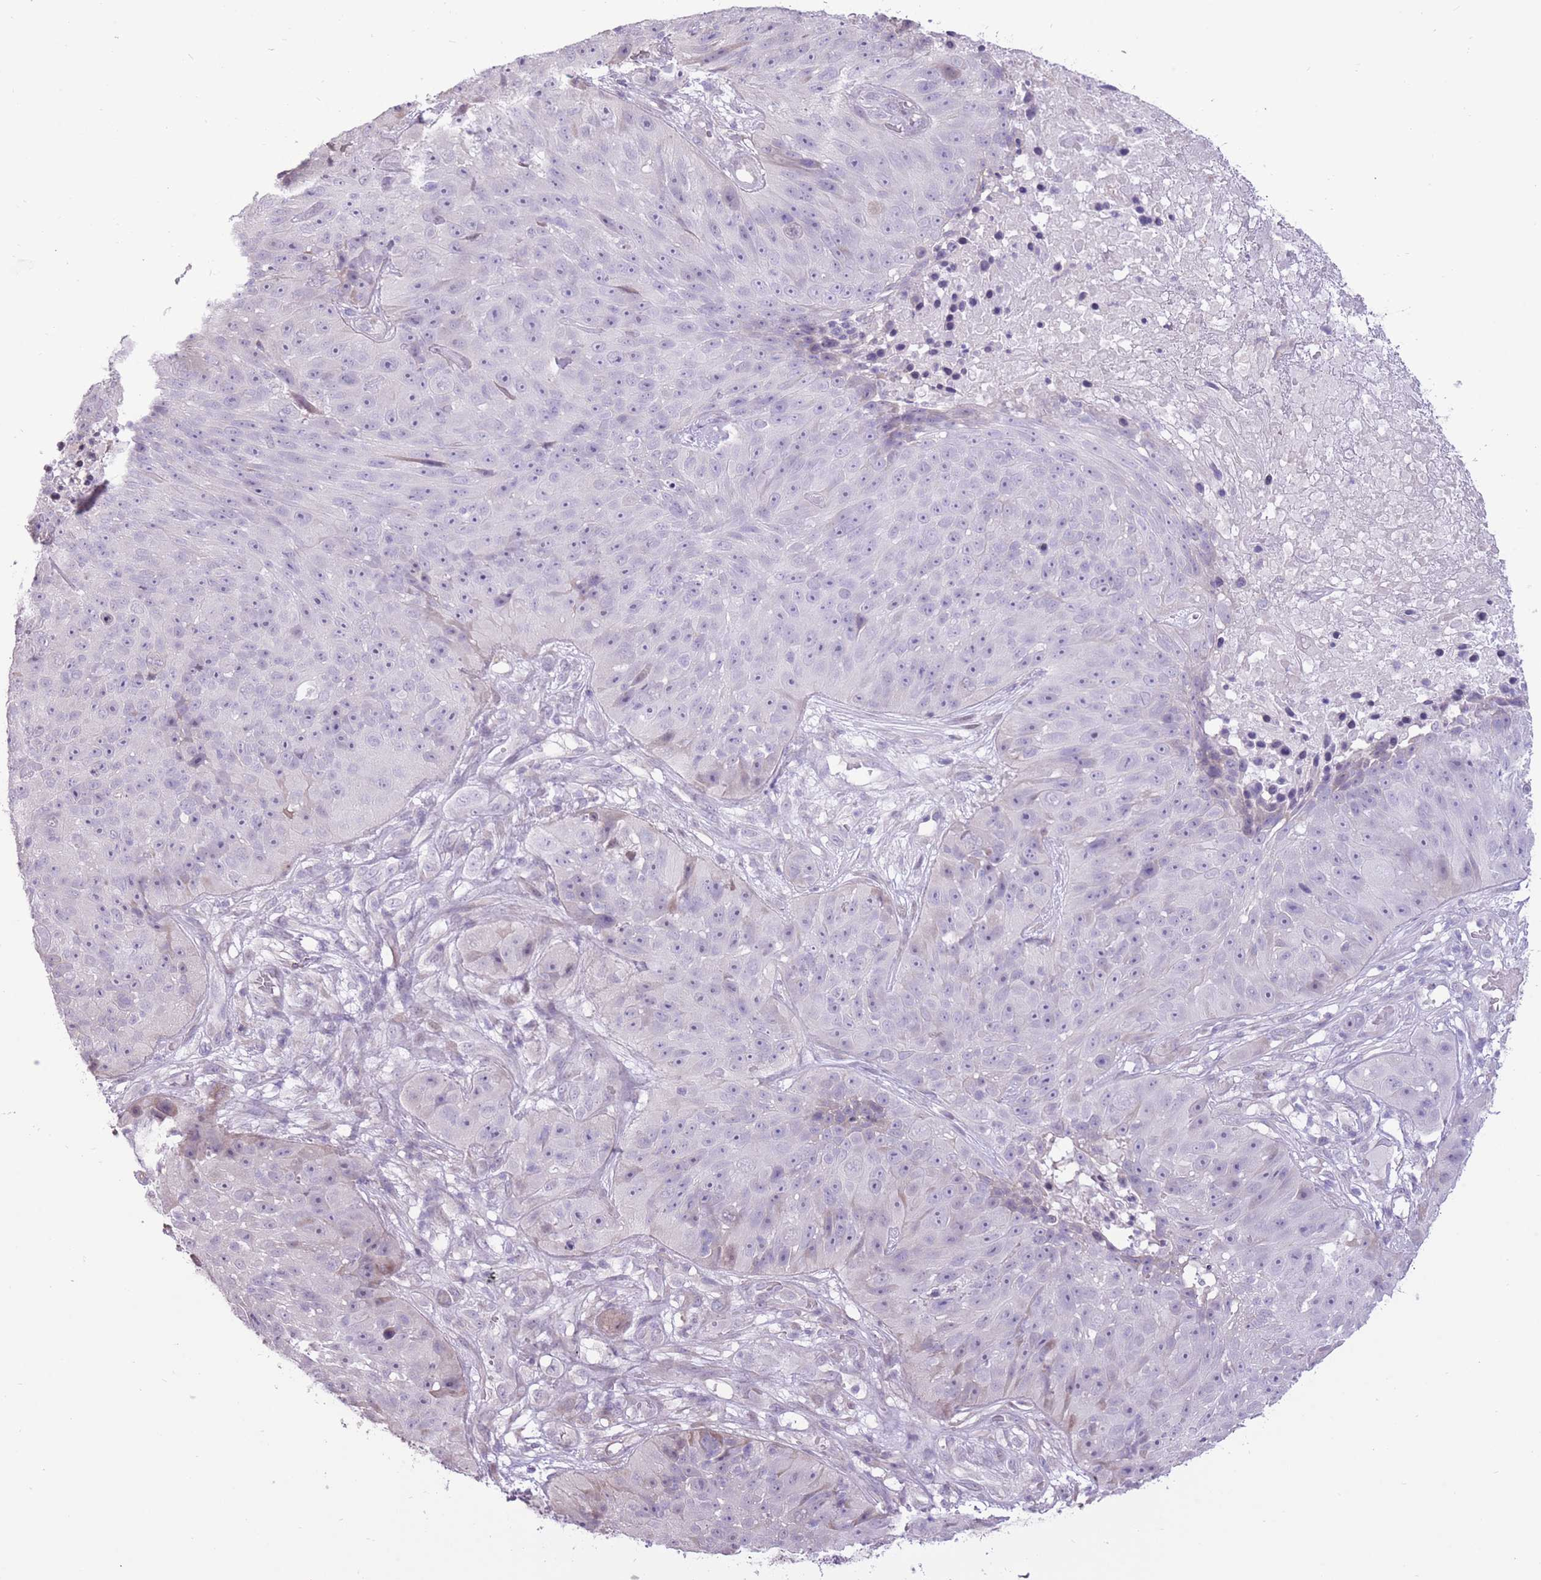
{"staining": {"intensity": "negative", "quantity": "none", "location": "none"}, "tissue": "skin cancer", "cell_type": "Tumor cells", "image_type": "cancer", "snomed": [{"axis": "morphology", "description": "Squamous cell carcinoma, NOS"}, {"axis": "topography", "description": "Skin"}], "caption": "This is an immunohistochemistry image of skin cancer. There is no positivity in tumor cells.", "gene": "WDR70", "patient": {"sex": "female", "age": 87}}